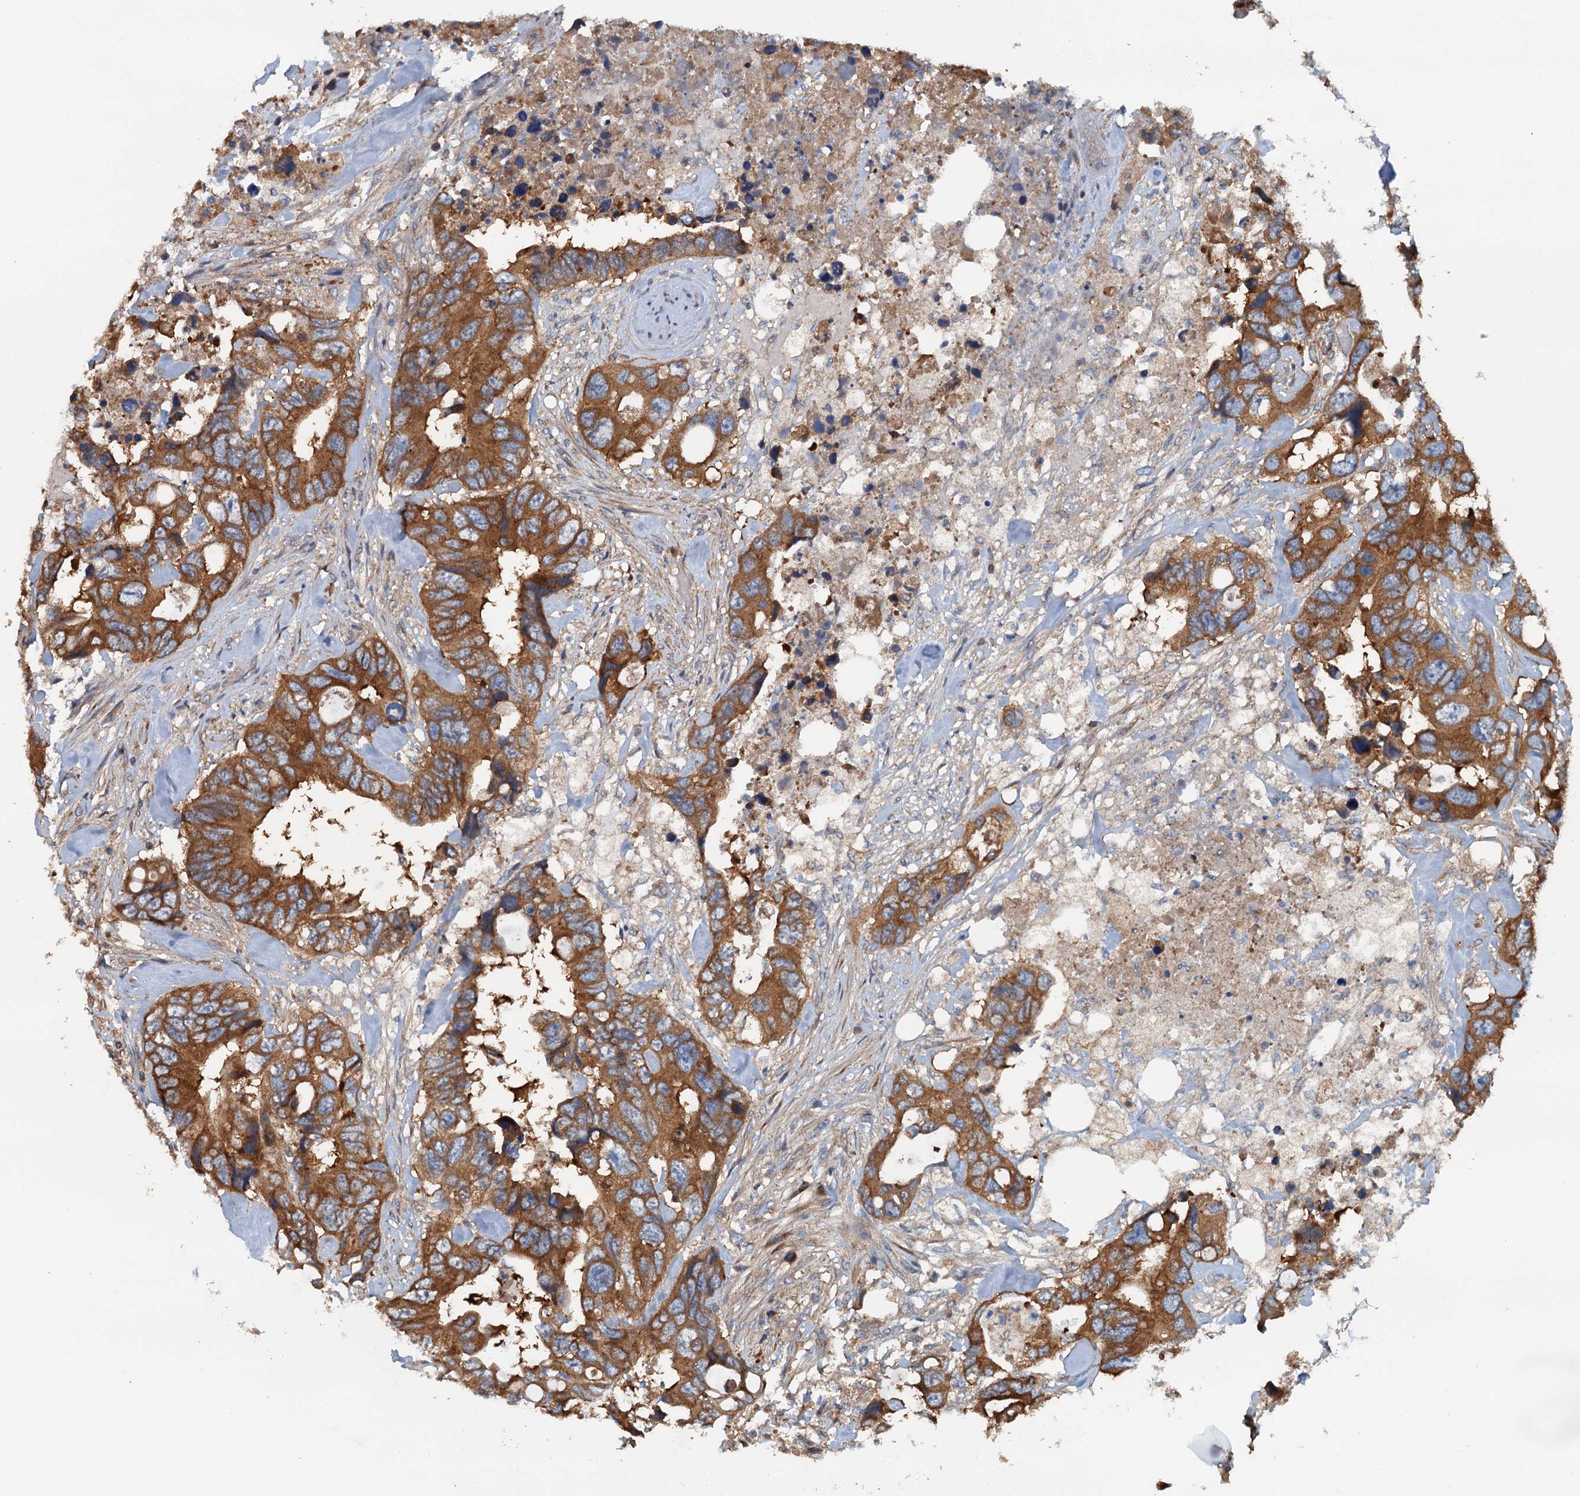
{"staining": {"intensity": "moderate", "quantity": ">75%", "location": "cytoplasmic/membranous"}, "tissue": "colorectal cancer", "cell_type": "Tumor cells", "image_type": "cancer", "snomed": [{"axis": "morphology", "description": "Adenocarcinoma, NOS"}, {"axis": "topography", "description": "Rectum"}], "caption": "DAB immunohistochemical staining of colorectal cancer demonstrates moderate cytoplasmic/membranous protein positivity in about >75% of tumor cells.", "gene": "COG3", "patient": {"sex": "male", "age": 57}}